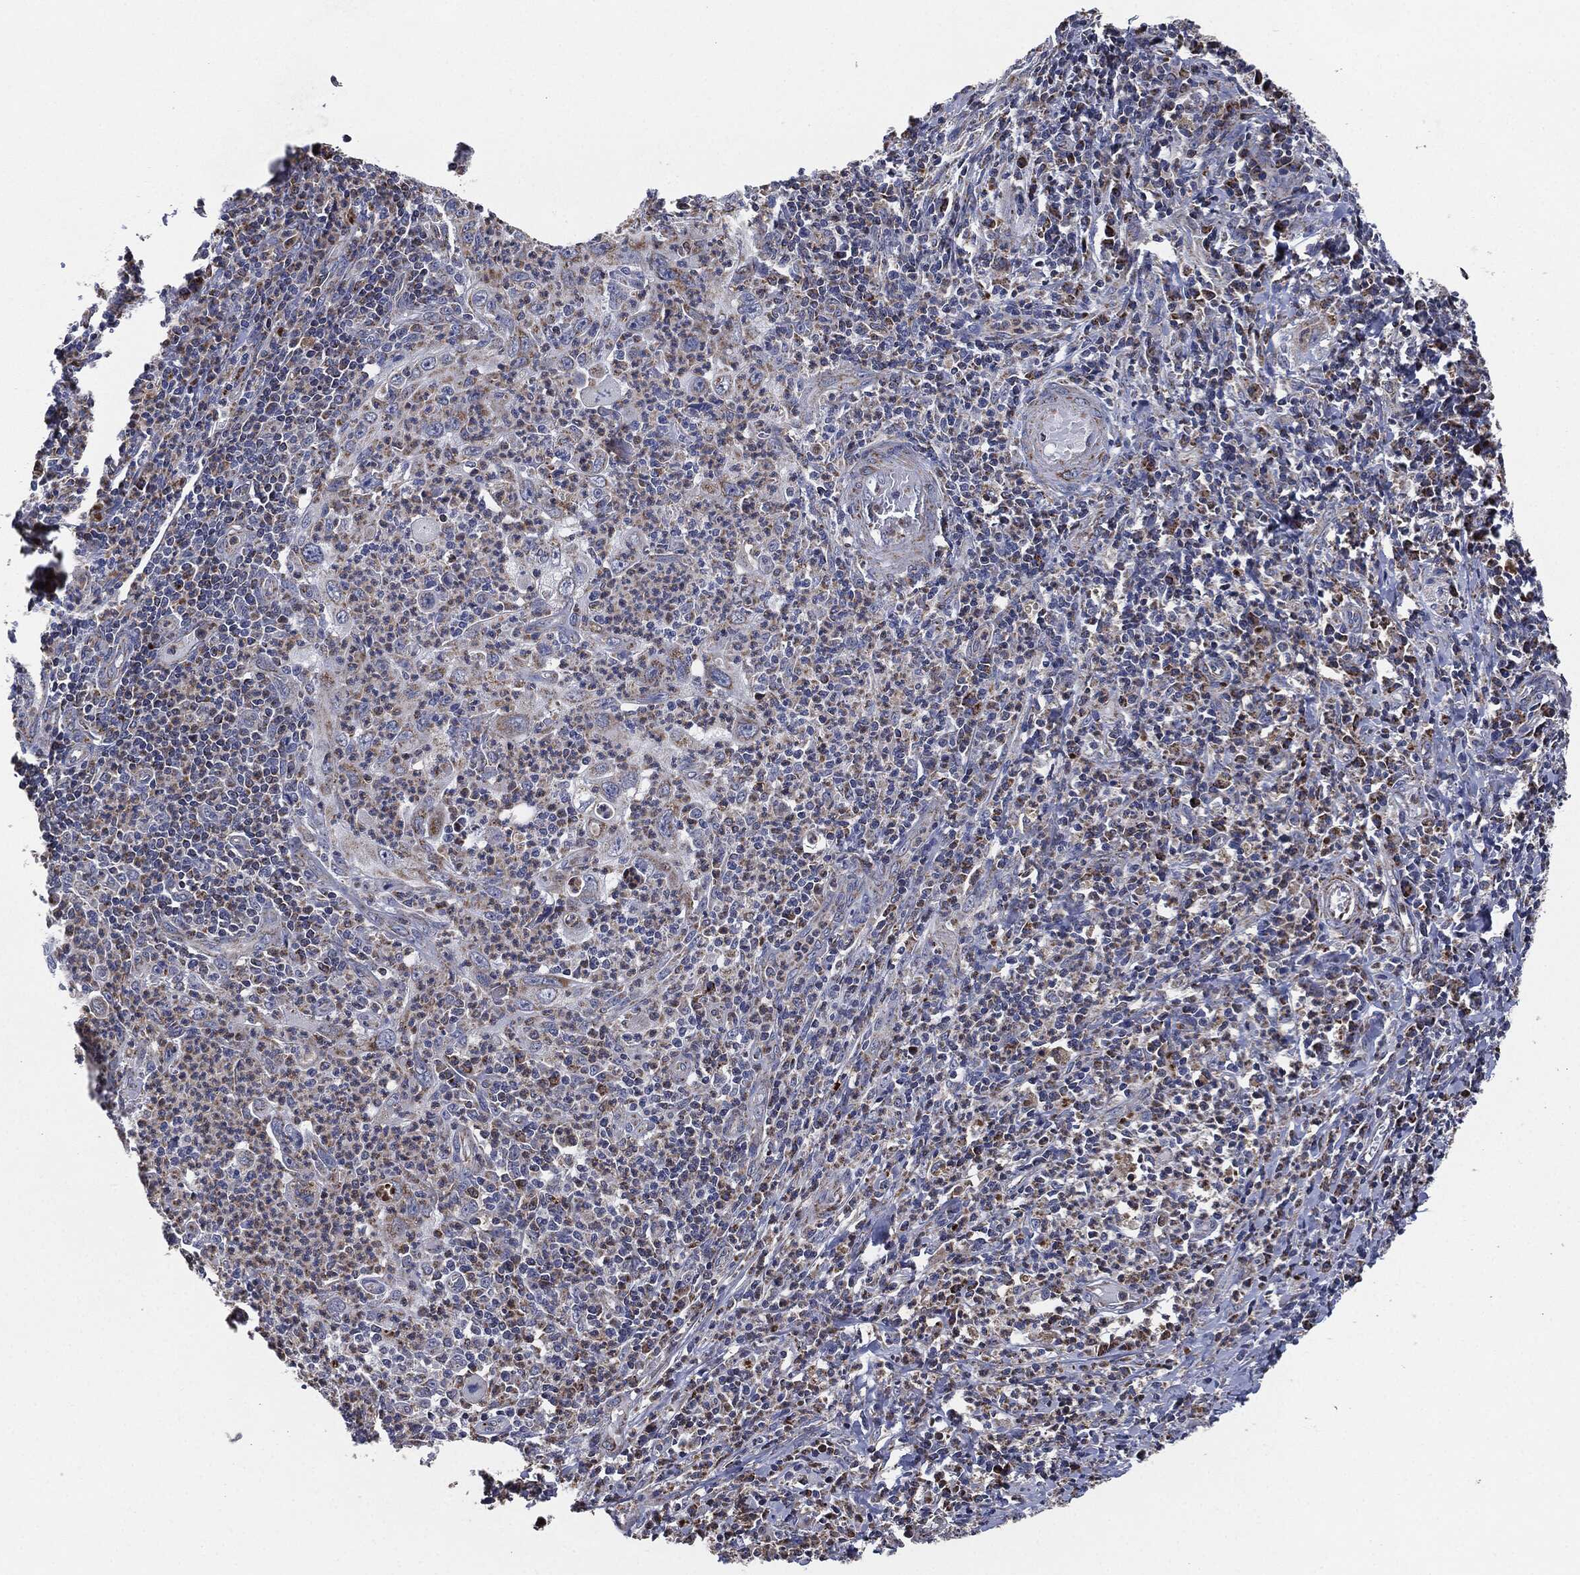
{"staining": {"intensity": "moderate", "quantity": "25%-75%", "location": "cytoplasmic/membranous"}, "tissue": "cervical cancer", "cell_type": "Tumor cells", "image_type": "cancer", "snomed": [{"axis": "morphology", "description": "Squamous cell carcinoma, NOS"}, {"axis": "topography", "description": "Cervix"}], "caption": "IHC micrograph of cervical cancer (squamous cell carcinoma) stained for a protein (brown), which demonstrates medium levels of moderate cytoplasmic/membranous expression in about 25%-75% of tumor cells.", "gene": "NDUFV2", "patient": {"sex": "female", "age": 26}}